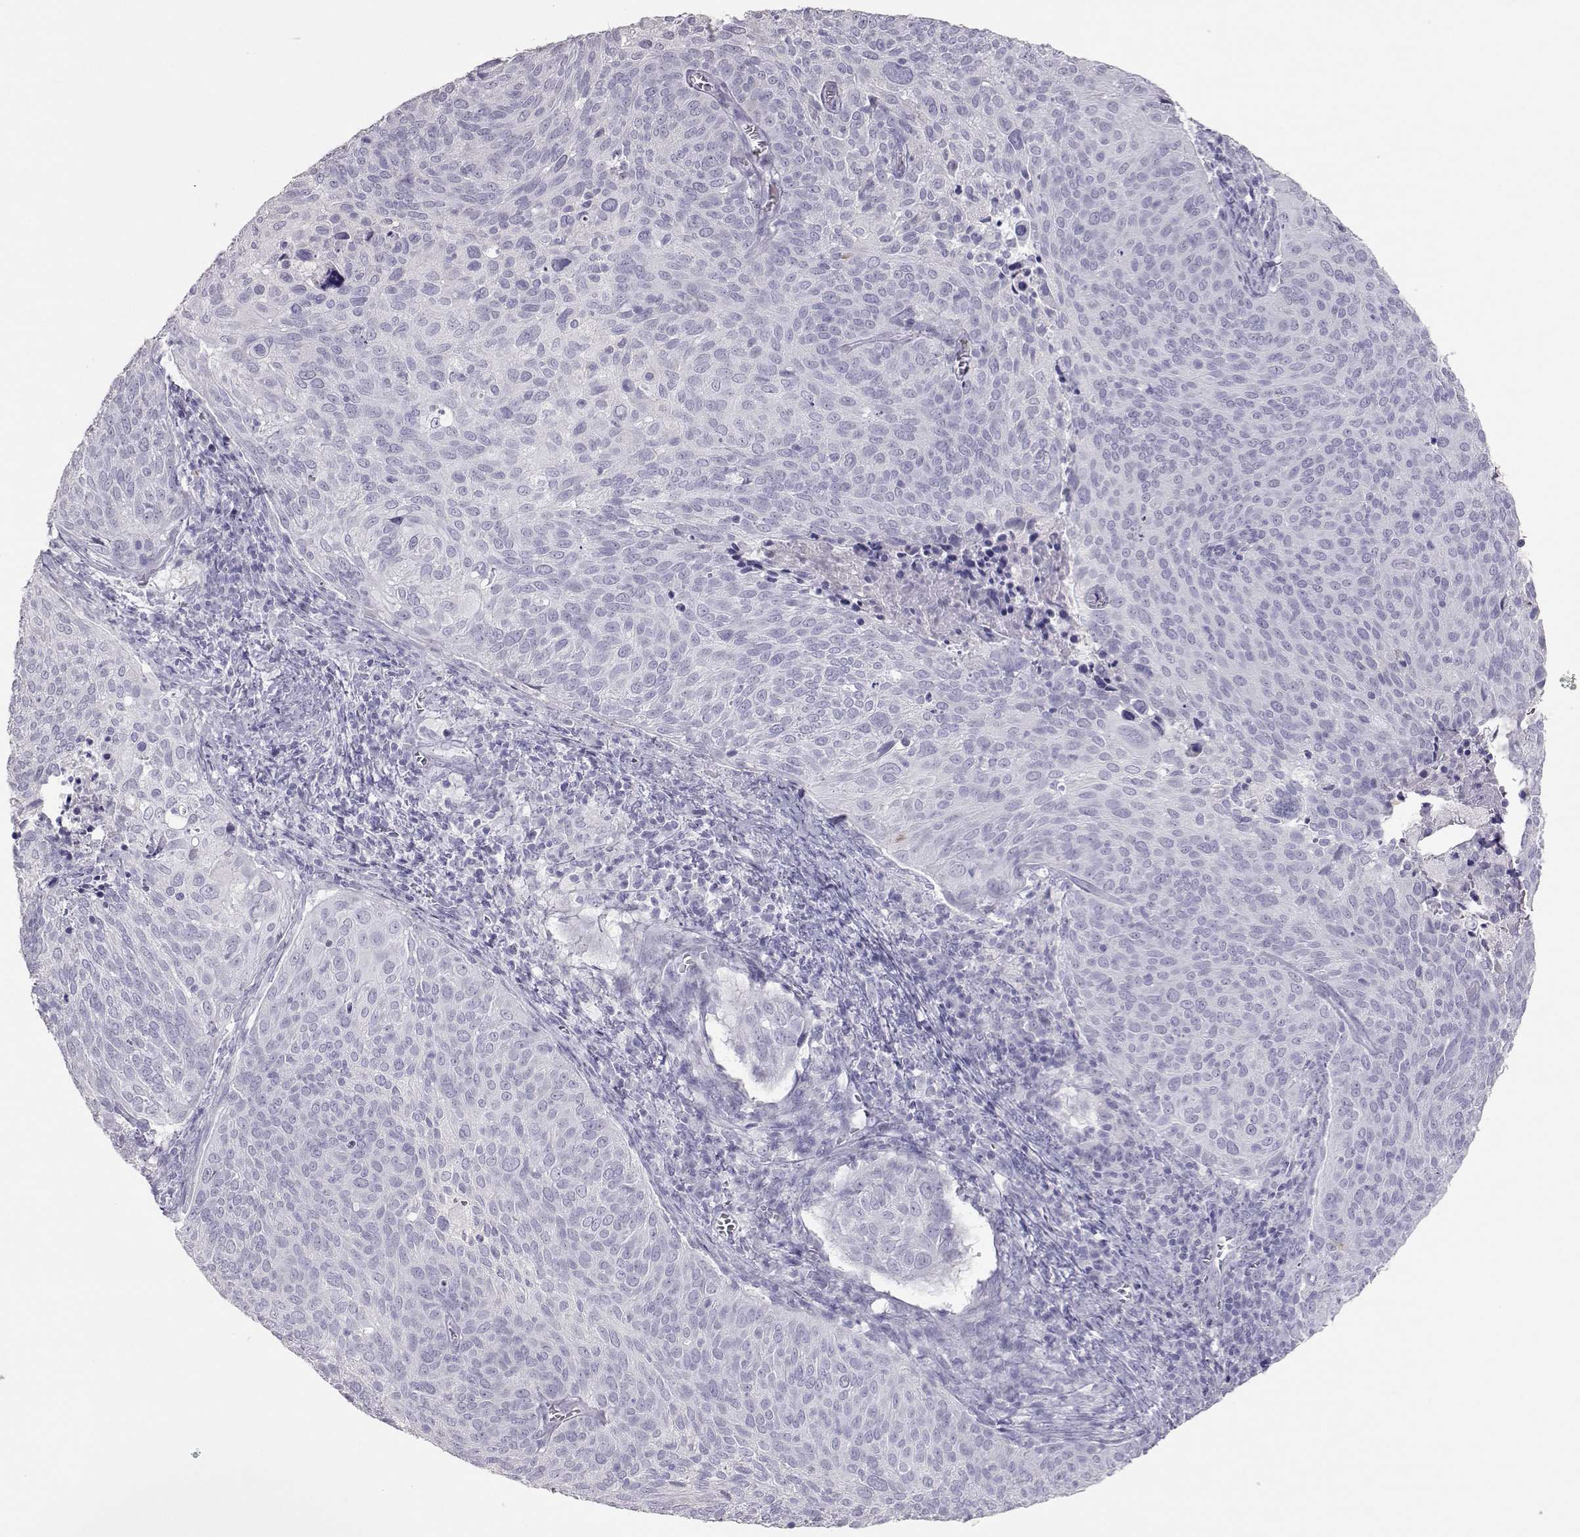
{"staining": {"intensity": "negative", "quantity": "none", "location": "none"}, "tissue": "cervical cancer", "cell_type": "Tumor cells", "image_type": "cancer", "snomed": [{"axis": "morphology", "description": "Squamous cell carcinoma, NOS"}, {"axis": "topography", "description": "Cervix"}], "caption": "Cervical squamous cell carcinoma was stained to show a protein in brown. There is no significant positivity in tumor cells.", "gene": "PMCH", "patient": {"sex": "female", "age": 39}}